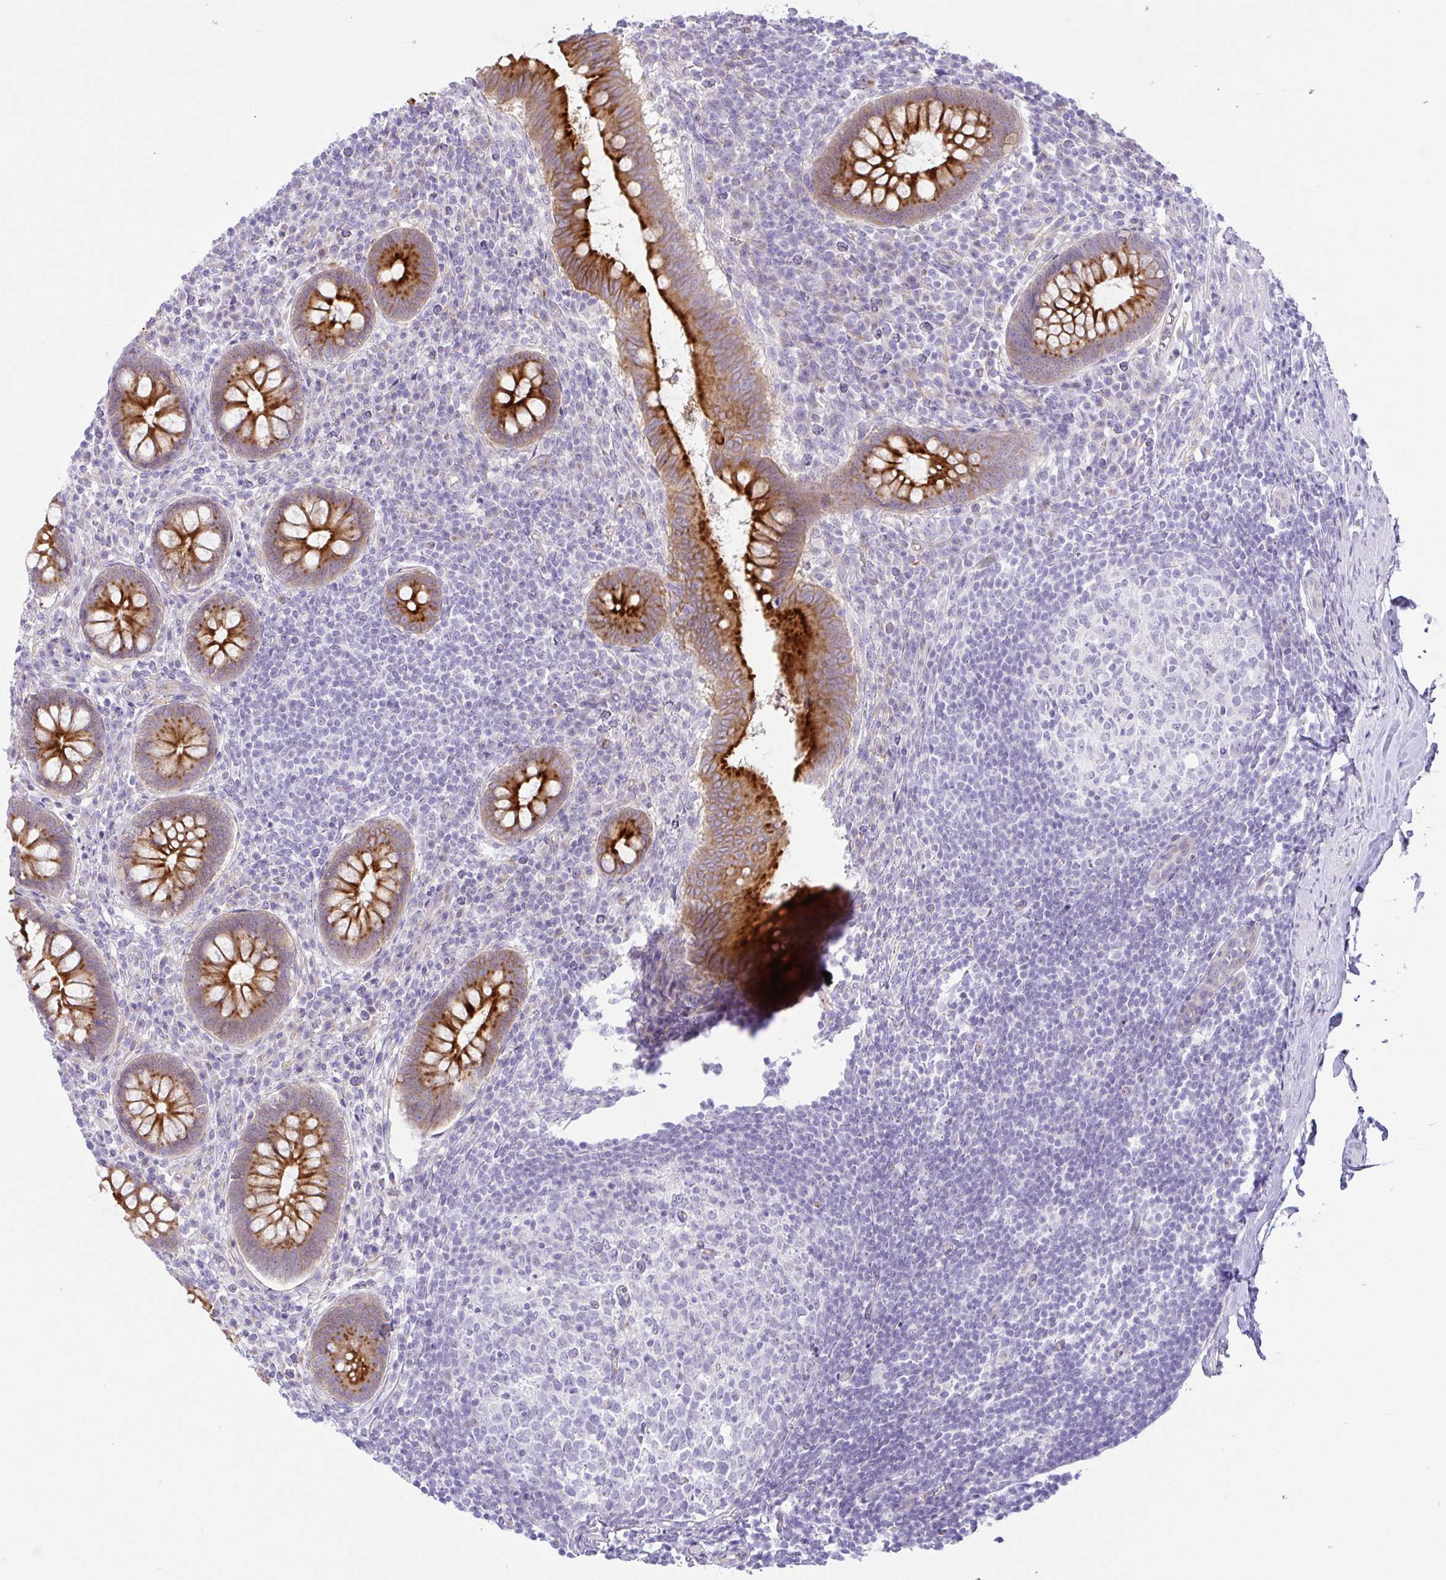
{"staining": {"intensity": "strong", "quantity": ">75%", "location": "cytoplasmic/membranous"}, "tissue": "appendix", "cell_type": "Glandular cells", "image_type": "normal", "snomed": [{"axis": "morphology", "description": "Normal tissue, NOS"}, {"axis": "topography", "description": "Appendix"}], "caption": "IHC histopathology image of normal human appendix stained for a protein (brown), which displays high levels of strong cytoplasmic/membranous positivity in about >75% of glandular cells.", "gene": "FAM177A1", "patient": {"sex": "female", "age": 56}}